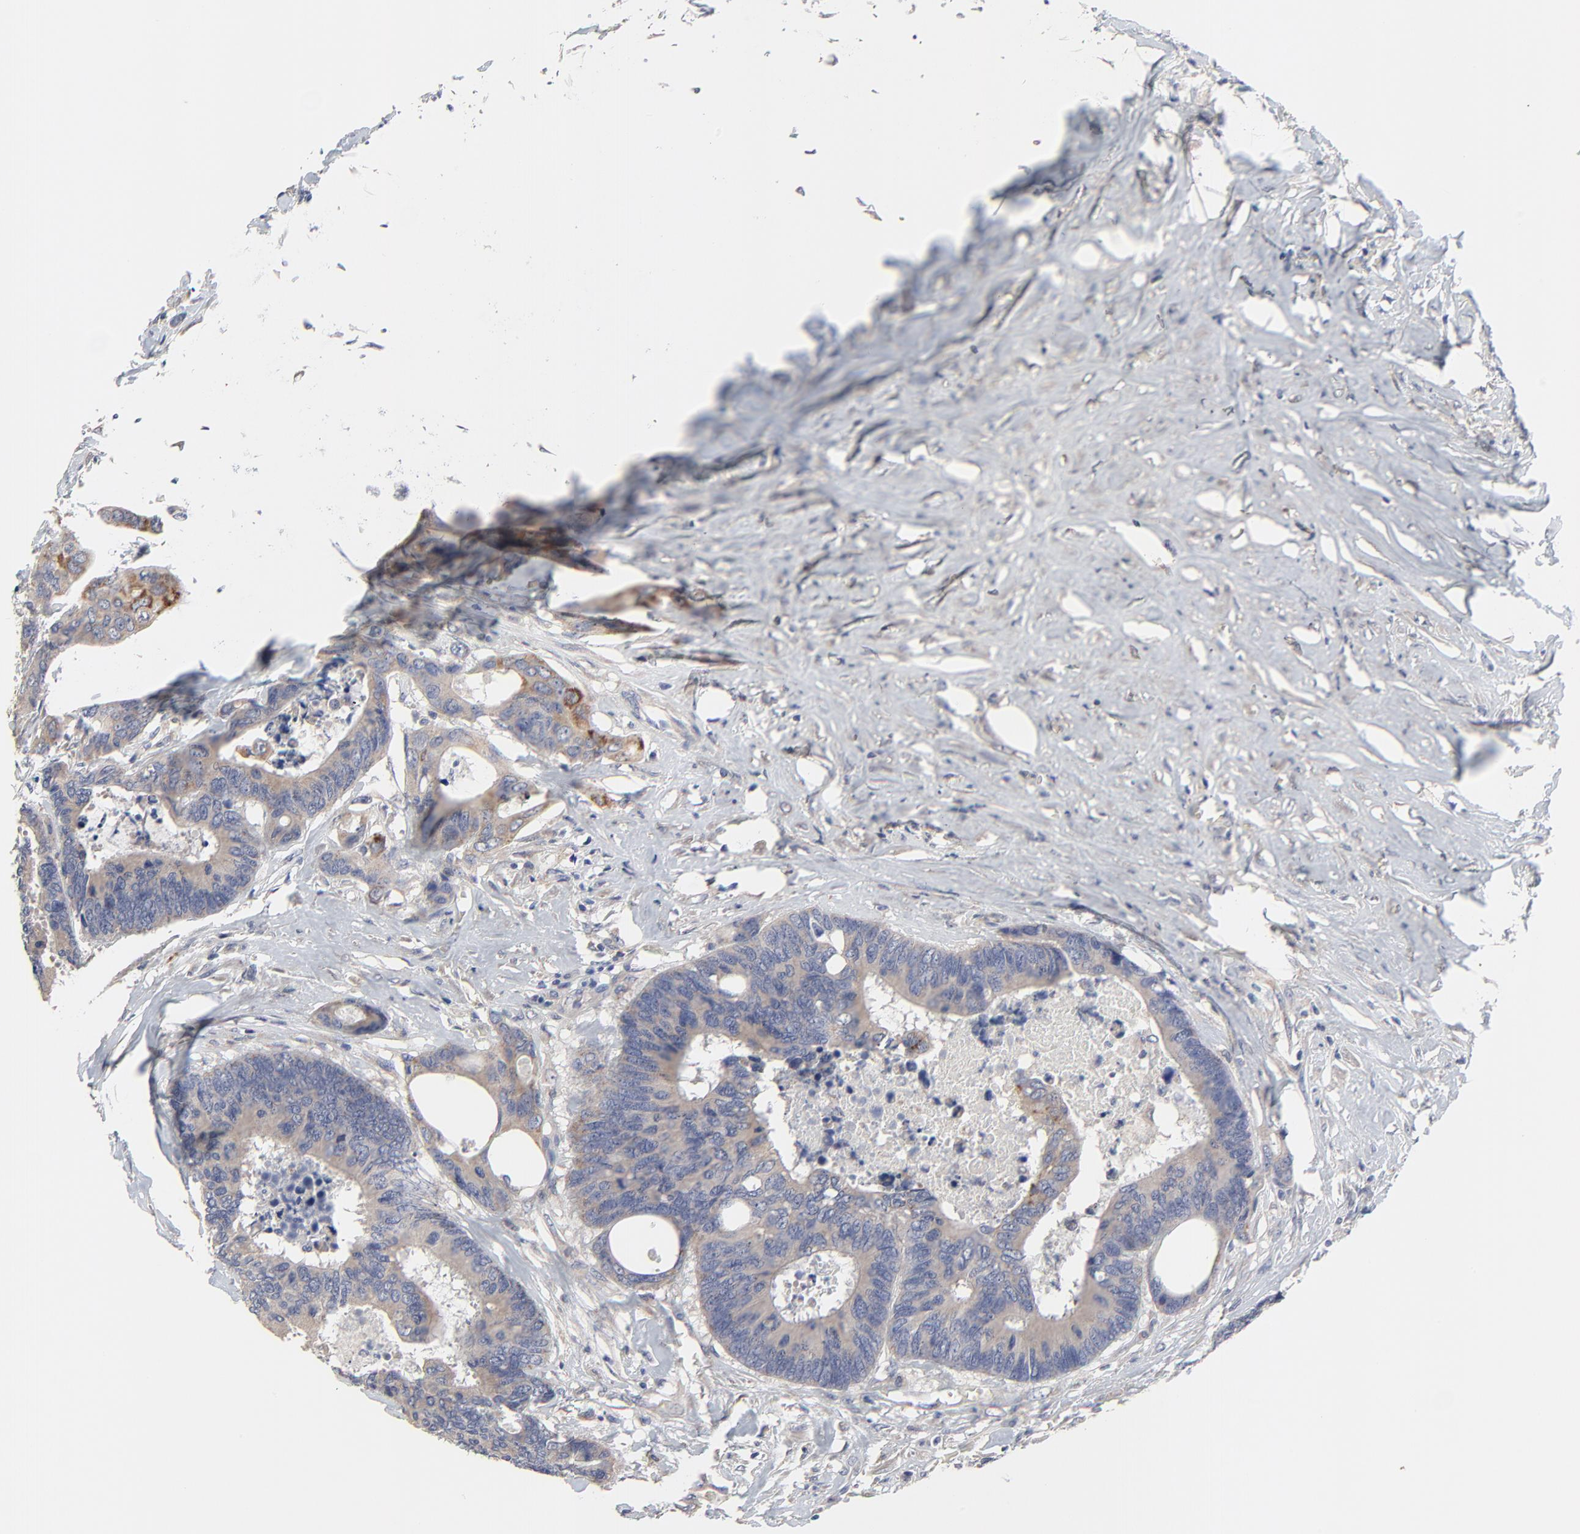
{"staining": {"intensity": "weak", "quantity": ">75%", "location": "cytoplasmic/membranous"}, "tissue": "colorectal cancer", "cell_type": "Tumor cells", "image_type": "cancer", "snomed": [{"axis": "morphology", "description": "Adenocarcinoma, NOS"}, {"axis": "topography", "description": "Rectum"}], "caption": "Protein staining displays weak cytoplasmic/membranous expression in about >75% of tumor cells in adenocarcinoma (colorectal). Using DAB (brown) and hematoxylin (blue) stains, captured at high magnification using brightfield microscopy.", "gene": "DHRSX", "patient": {"sex": "male", "age": 55}}